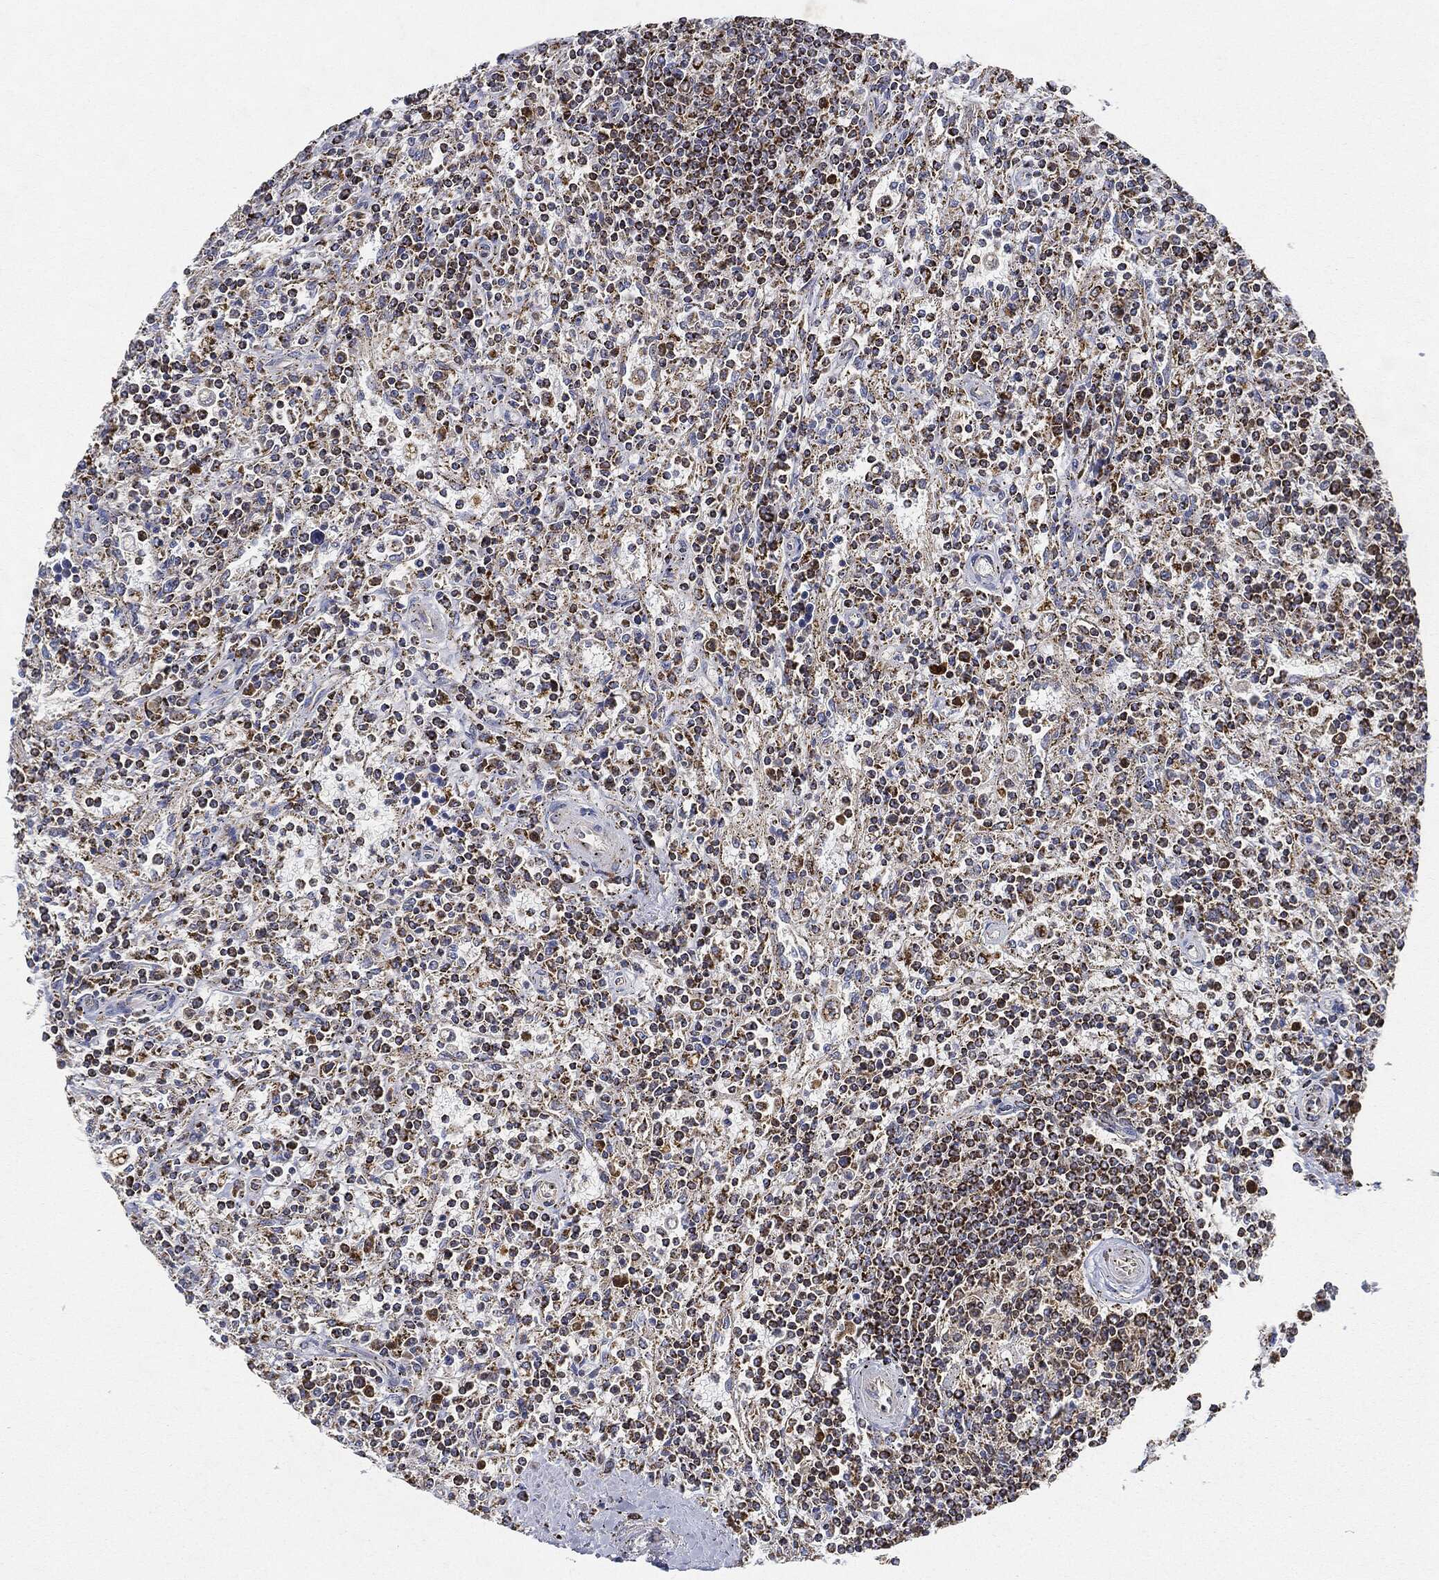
{"staining": {"intensity": "strong", "quantity": ">75%", "location": "cytoplasmic/membranous"}, "tissue": "lymphoma", "cell_type": "Tumor cells", "image_type": "cancer", "snomed": [{"axis": "morphology", "description": "Malignant lymphoma, non-Hodgkin's type, Low grade"}, {"axis": "topography", "description": "Spleen"}], "caption": "IHC staining of lymphoma, which demonstrates high levels of strong cytoplasmic/membranous expression in approximately >75% of tumor cells indicating strong cytoplasmic/membranous protein staining. The staining was performed using DAB (3,3'-diaminobenzidine) (brown) for protein detection and nuclei were counterstained in hematoxylin (blue).", "gene": "CAPN15", "patient": {"sex": "male", "age": 62}}